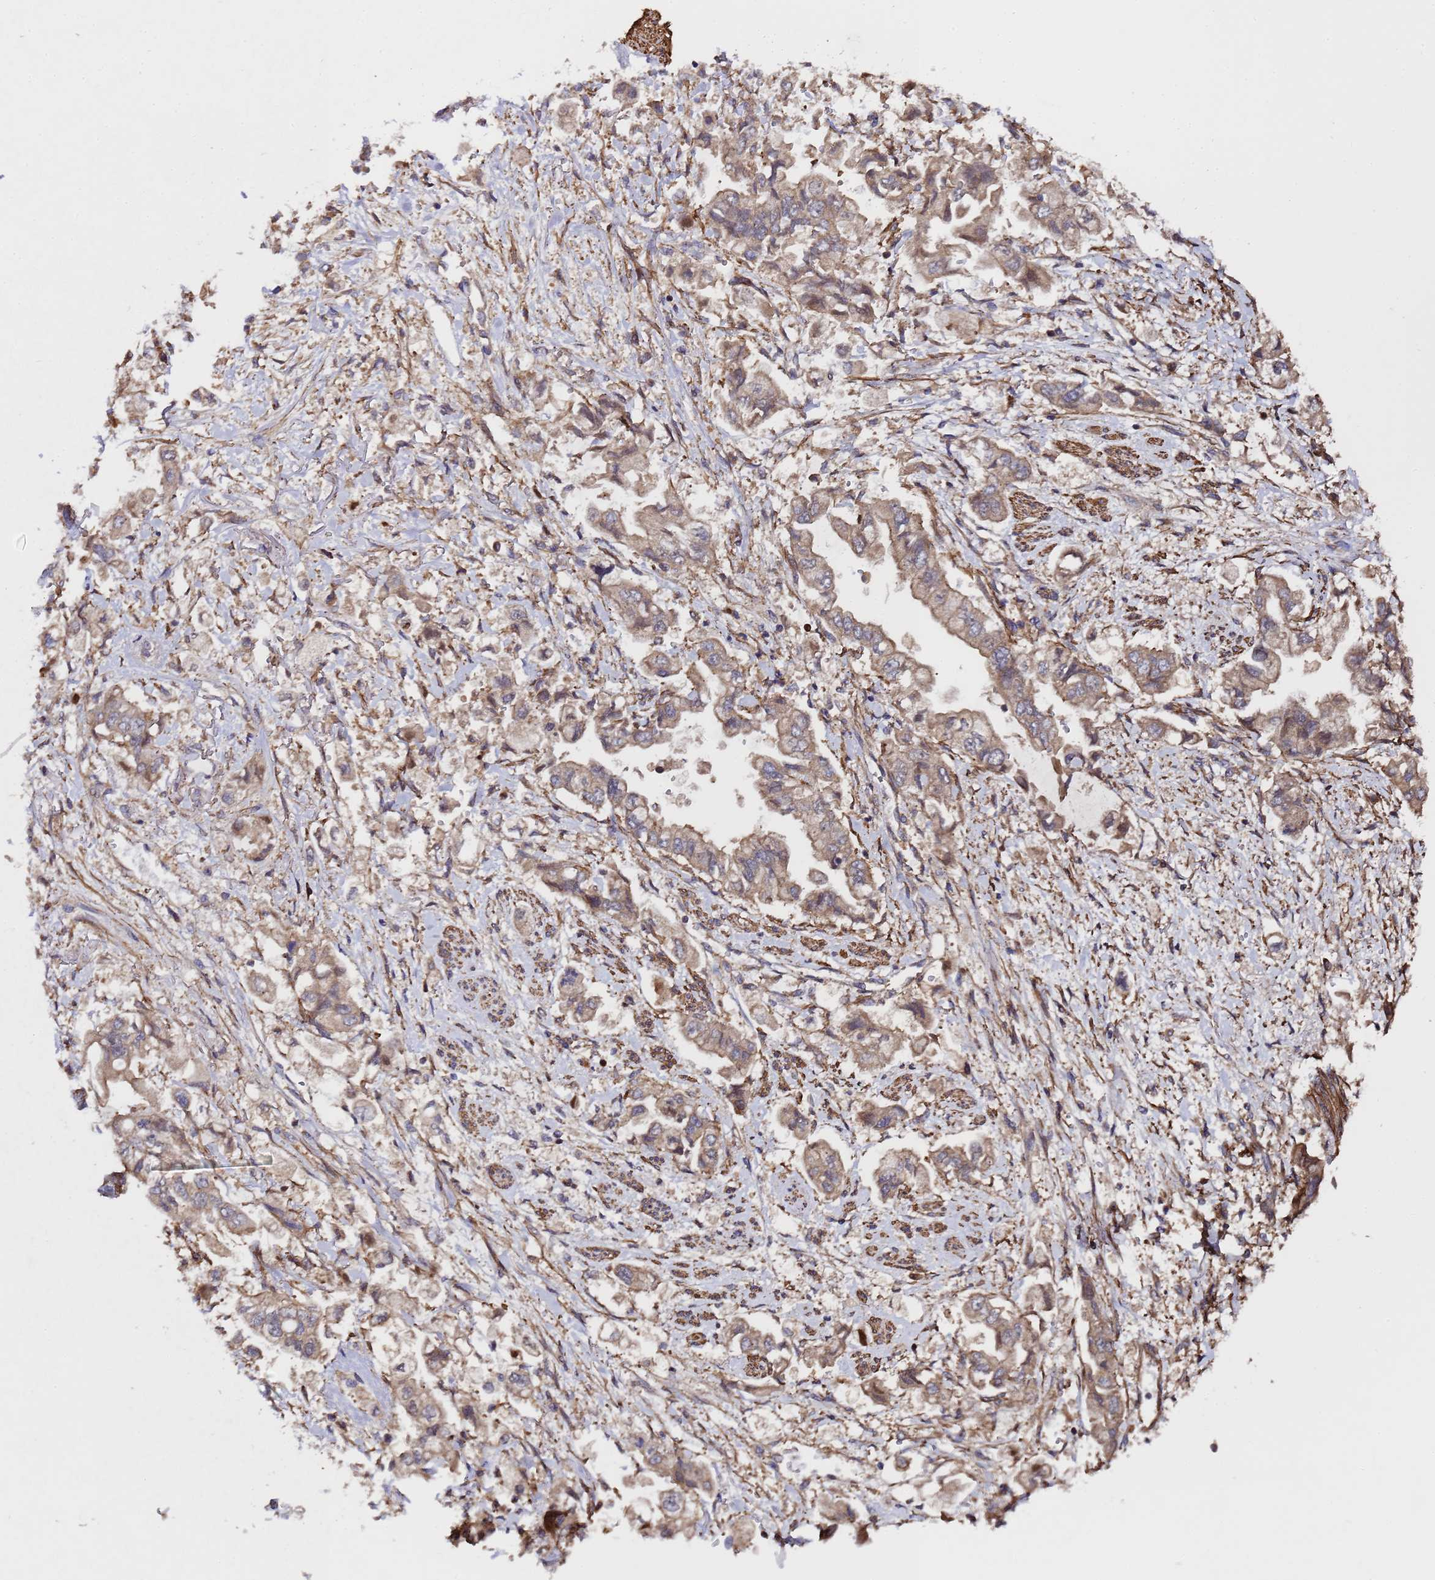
{"staining": {"intensity": "weak", "quantity": "25%-75%", "location": "cytoplasmic/membranous"}, "tissue": "stomach cancer", "cell_type": "Tumor cells", "image_type": "cancer", "snomed": [{"axis": "morphology", "description": "Adenocarcinoma, NOS"}, {"axis": "topography", "description": "Stomach"}], "caption": "An image of stomach adenocarcinoma stained for a protein shows weak cytoplasmic/membranous brown staining in tumor cells.", "gene": "GSTCD", "patient": {"sex": "male", "age": 62}}